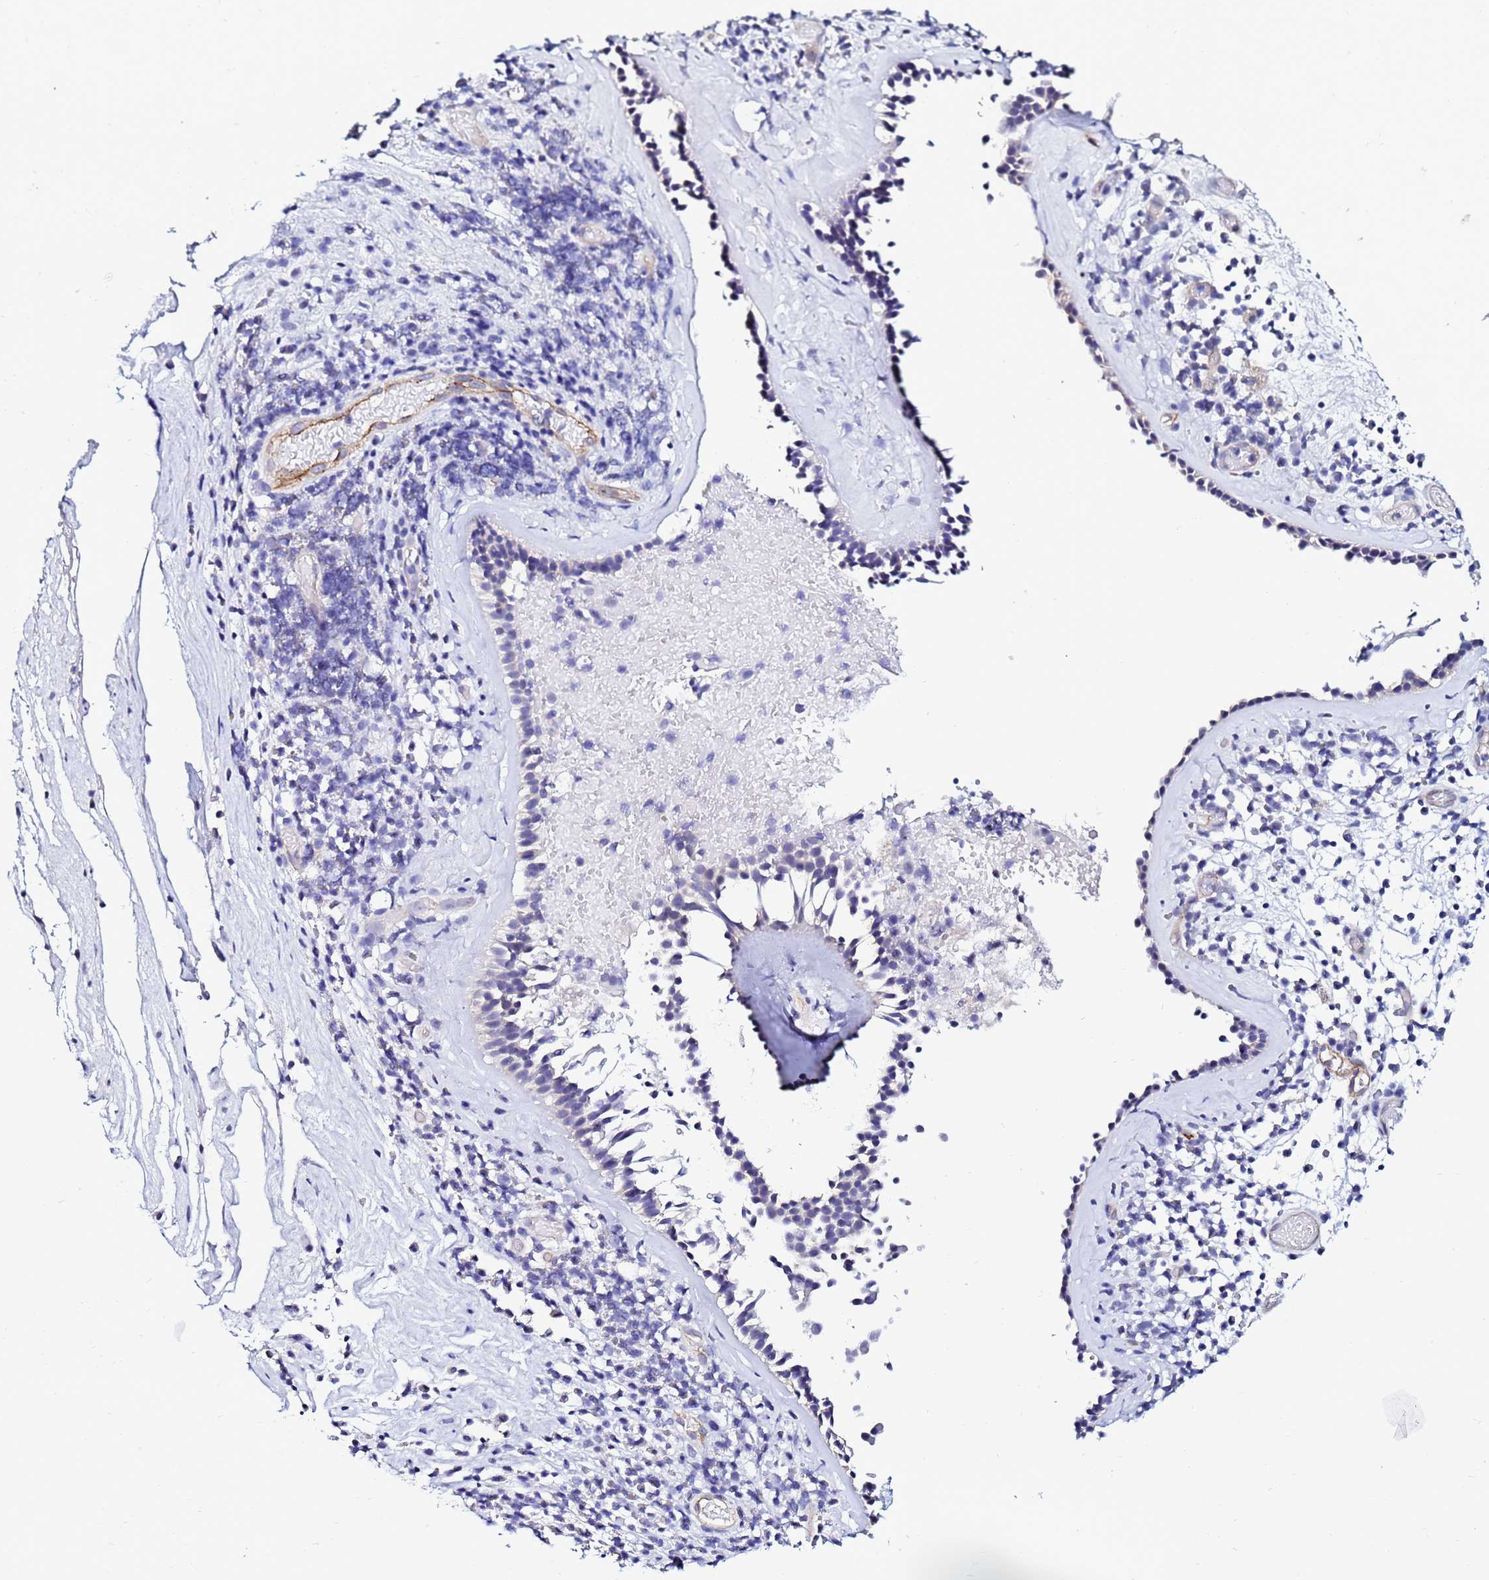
{"staining": {"intensity": "negative", "quantity": "none", "location": "none"}, "tissue": "nasopharynx", "cell_type": "Respiratory epithelial cells", "image_type": "normal", "snomed": [{"axis": "morphology", "description": "Normal tissue, NOS"}, {"axis": "morphology", "description": "Inflammation, NOS"}, {"axis": "topography", "description": "Nasopharynx"}], "caption": "The histopathology image shows no staining of respiratory epithelial cells in benign nasopharynx.", "gene": "DEFB104A", "patient": {"sex": "male", "age": 70}}